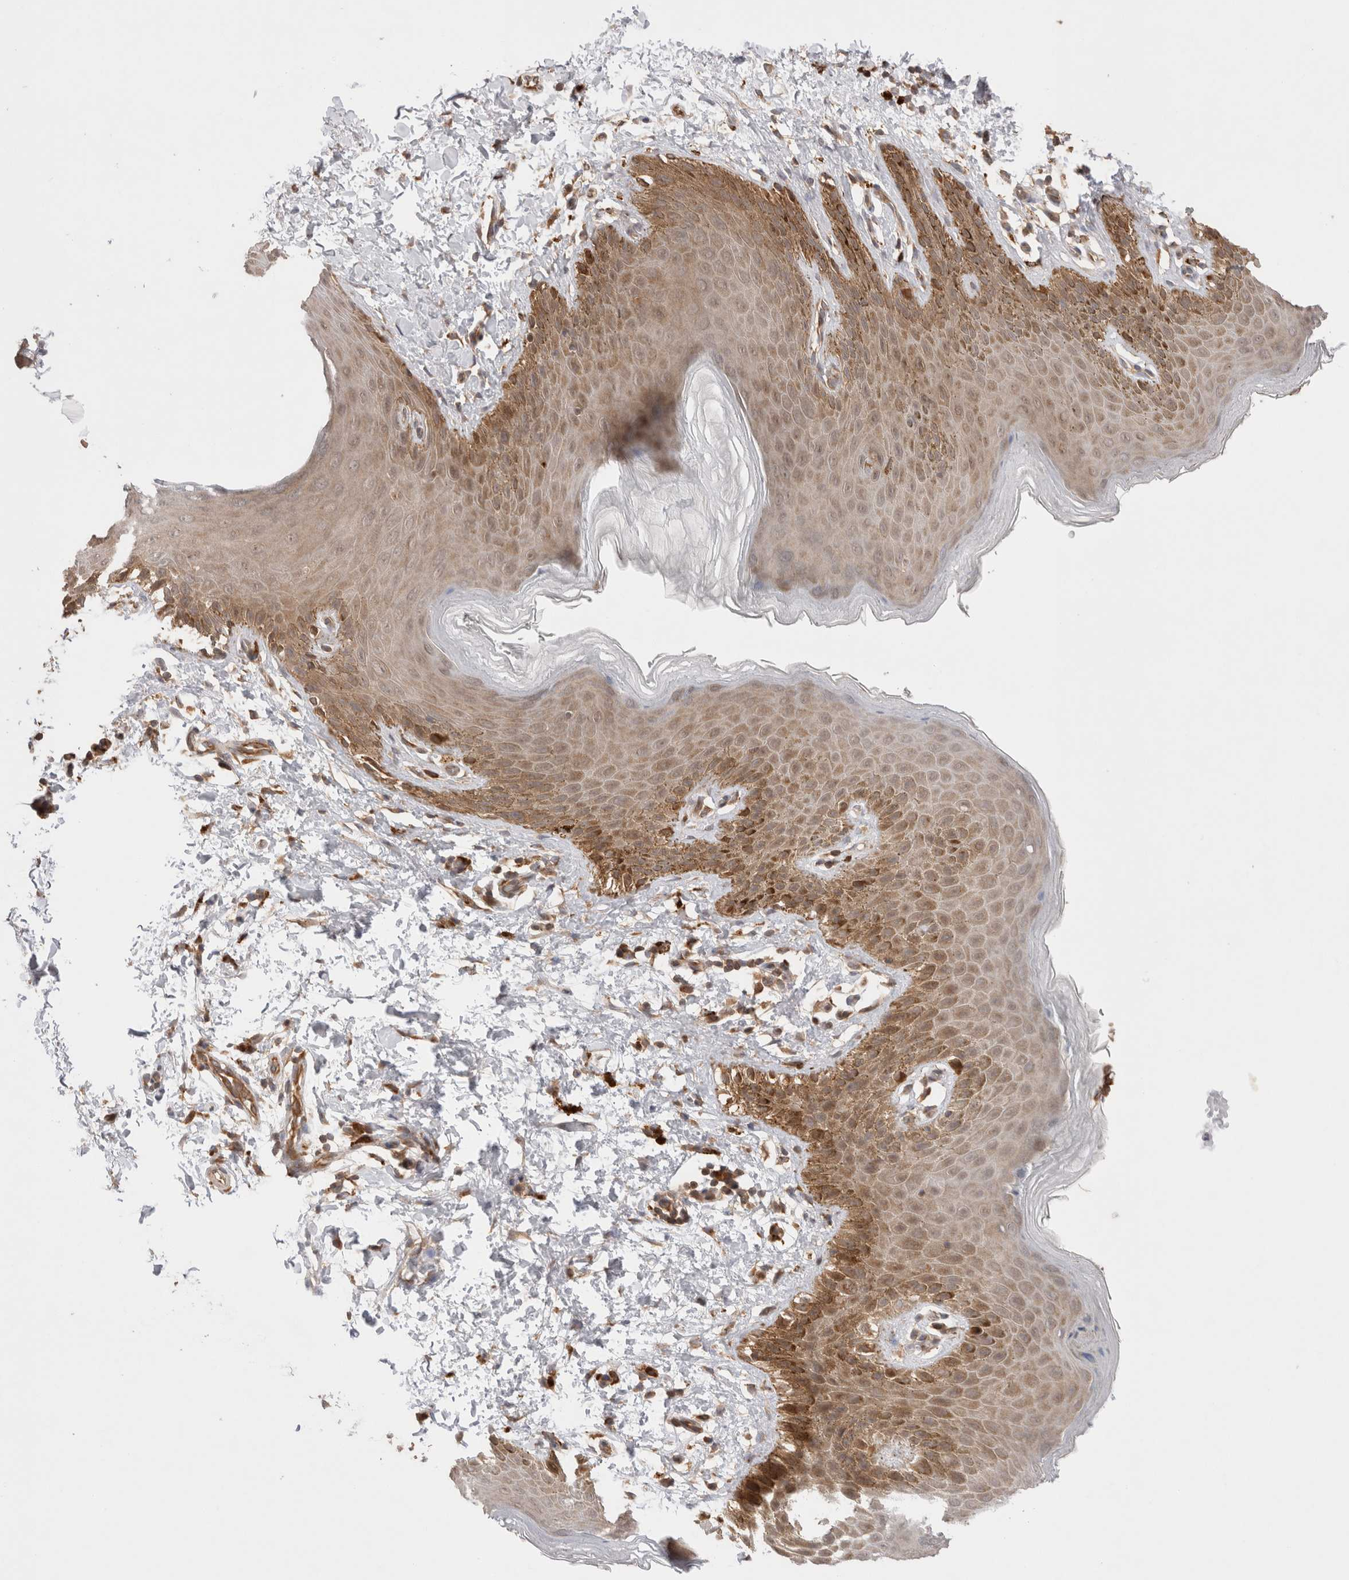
{"staining": {"intensity": "moderate", "quantity": ">75%", "location": "cytoplasmic/membranous"}, "tissue": "skin", "cell_type": "Epidermal cells", "image_type": "normal", "snomed": [{"axis": "morphology", "description": "Normal tissue, NOS"}, {"axis": "topography", "description": "Anal"}, {"axis": "topography", "description": "Peripheral nerve tissue"}], "caption": "A histopathology image showing moderate cytoplasmic/membranous staining in approximately >75% of epidermal cells in normal skin, as visualized by brown immunohistochemical staining.", "gene": "VPS28", "patient": {"sex": "male", "age": 44}}